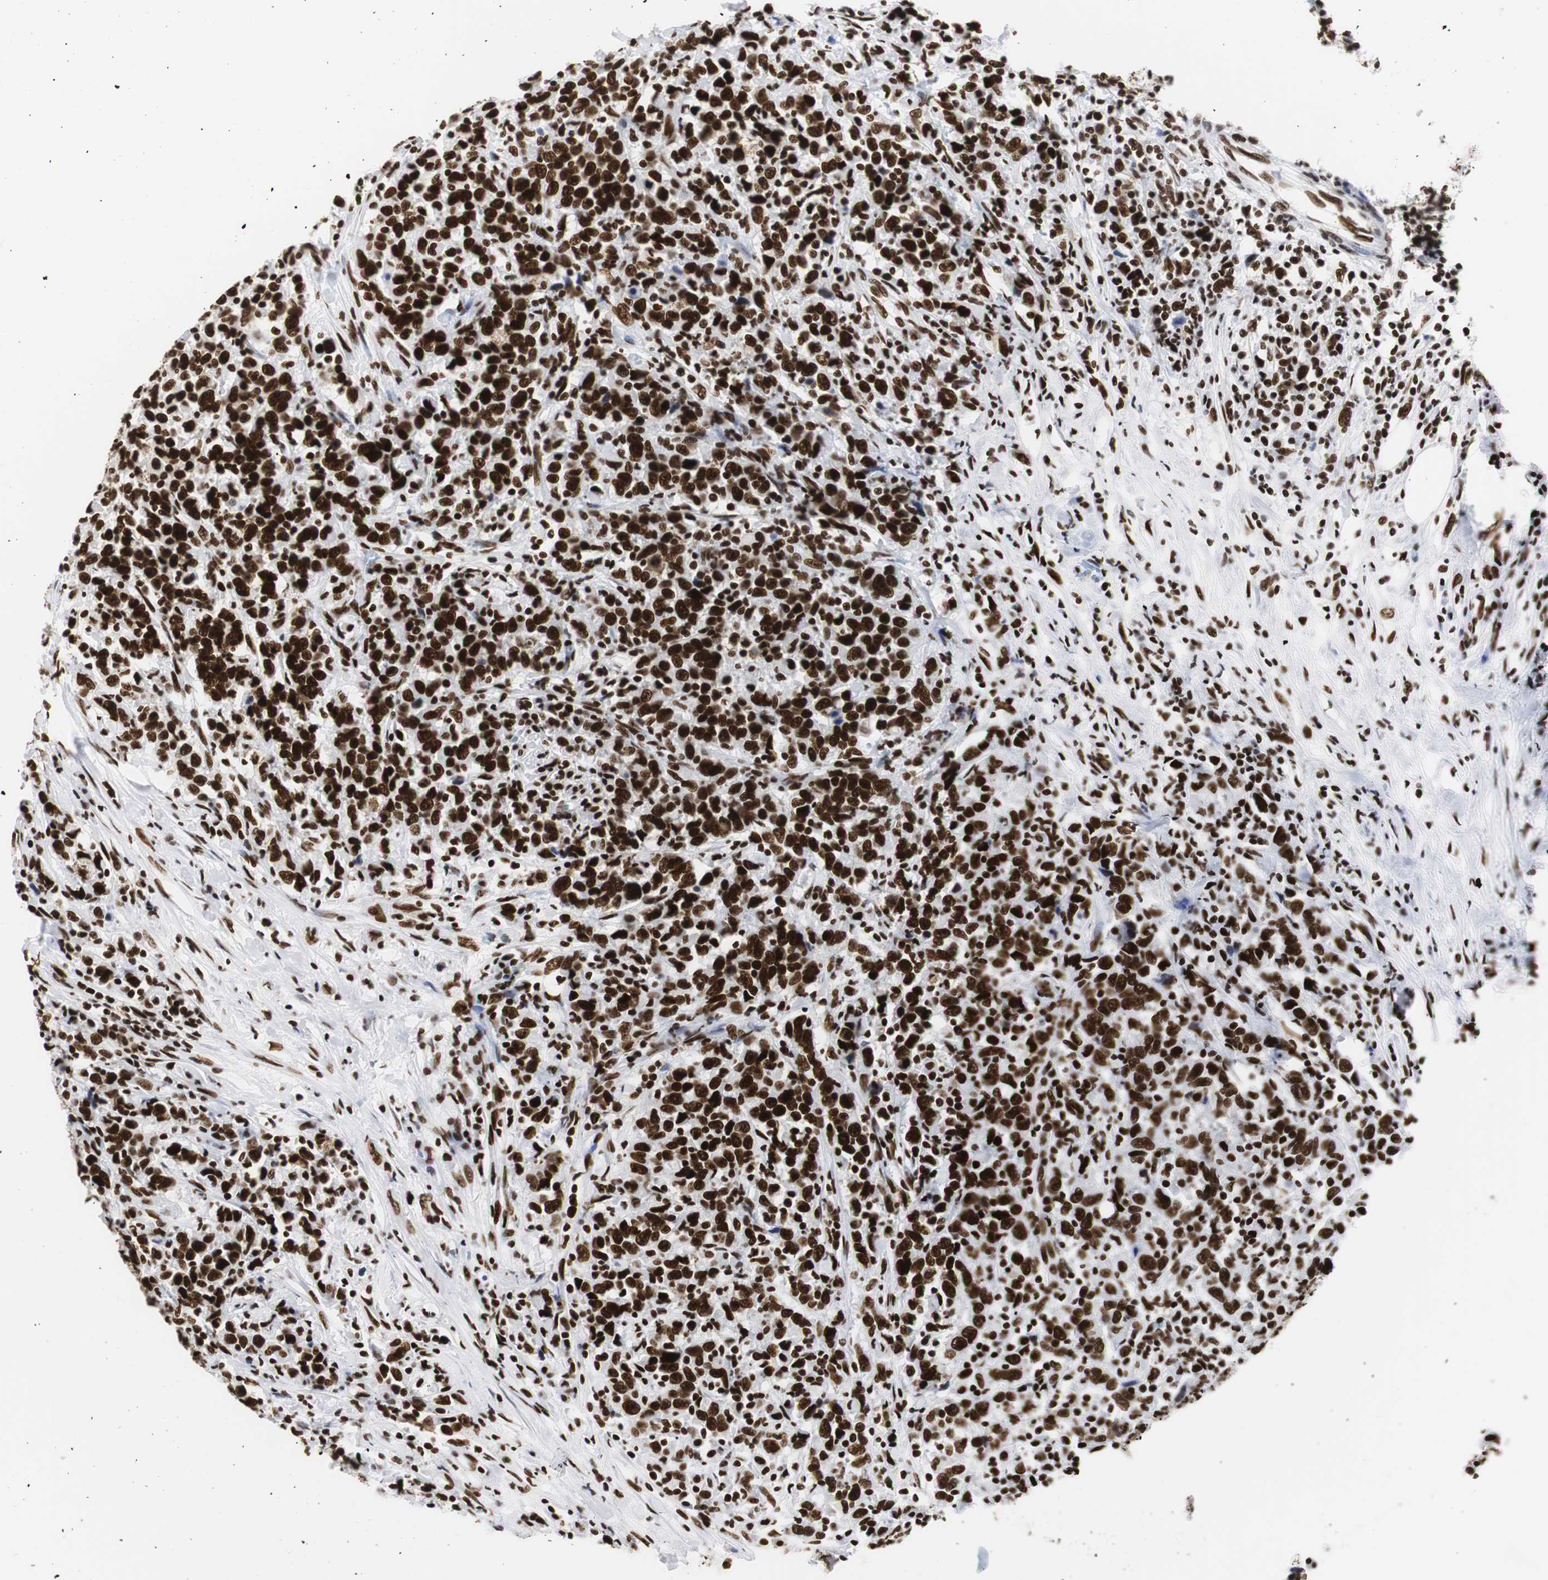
{"staining": {"intensity": "strong", "quantity": ">75%", "location": "nuclear"}, "tissue": "urothelial cancer", "cell_type": "Tumor cells", "image_type": "cancer", "snomed": [{"axis": "morphology", "description": "Urothelial carcinoma, High grade"}, {"axis": "topography", "description": "Urinary bladder"}], "caption": "There is high levels of strong nuclear expression in tumor cells of urothelial cancer, as demonstrated by immunohistochemical staining (brown color).", "gene": "HNRNPH2", "patient": {"sex": "male", "age": 61}}